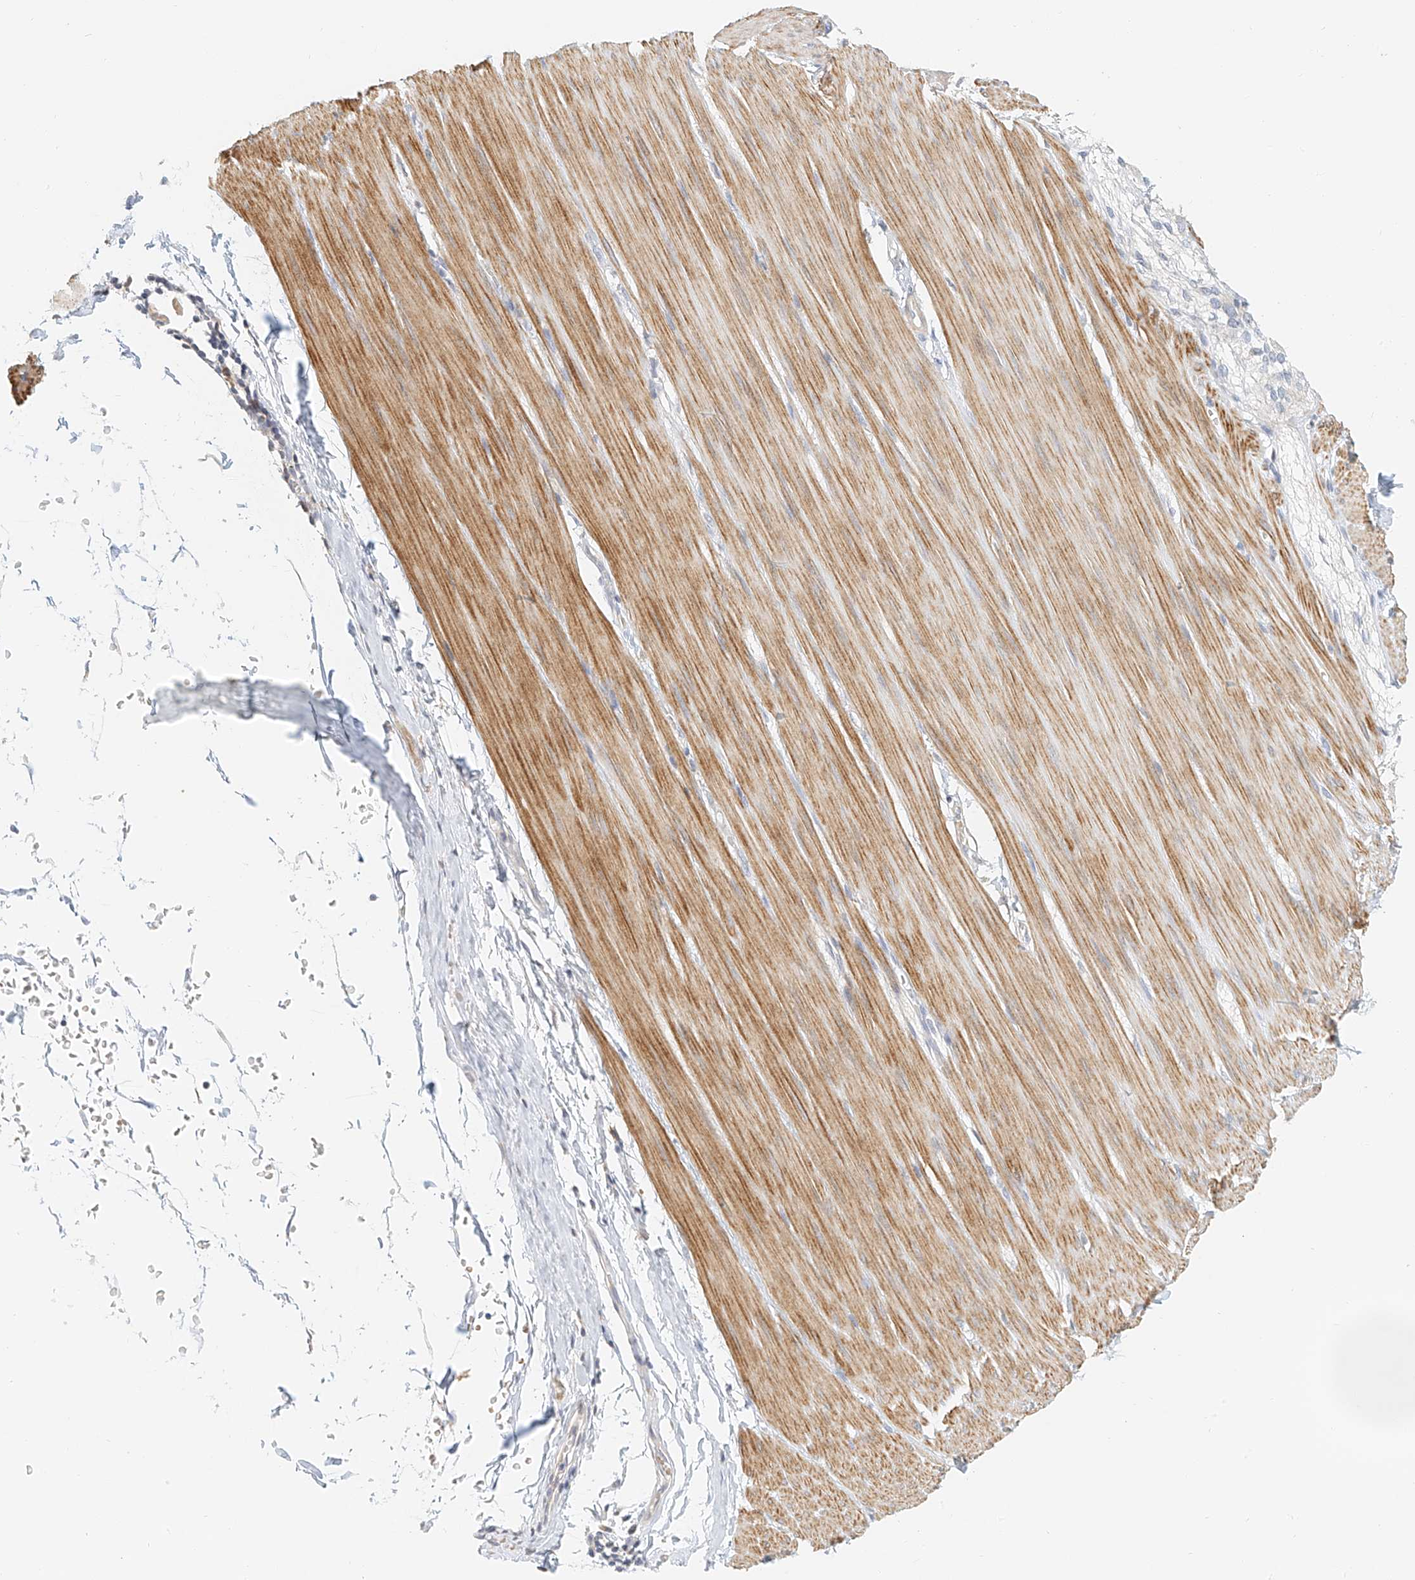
{"staining": {"intensity": "moderate", "quantity": ">75%", "location": "cytoplasmic/membranous"}, "tissue": "smooth muscle", "cell_type": "Smooth muscle cells", "image_type": "normal", "snomed": [{"axis": "morphology", "description": "Normal tissue, NOS"}, {"axis": "morphology", "description": "Adenocarcinoma, NOS"}, {"axis": "topography", "description": "Colon"}, {"axis": "topography", "description": "Peripheral nerve tissue"}], "caption": "IHC image of unremarkable smooth muscle stained for a protein (brown), which demonstrates medium levels of moderate cytoplasmic/membranous staining in approximately >75% of smooth muscle cells.", "gene": "CXorf58", "patient": {"sex": "male", "age": 14}}